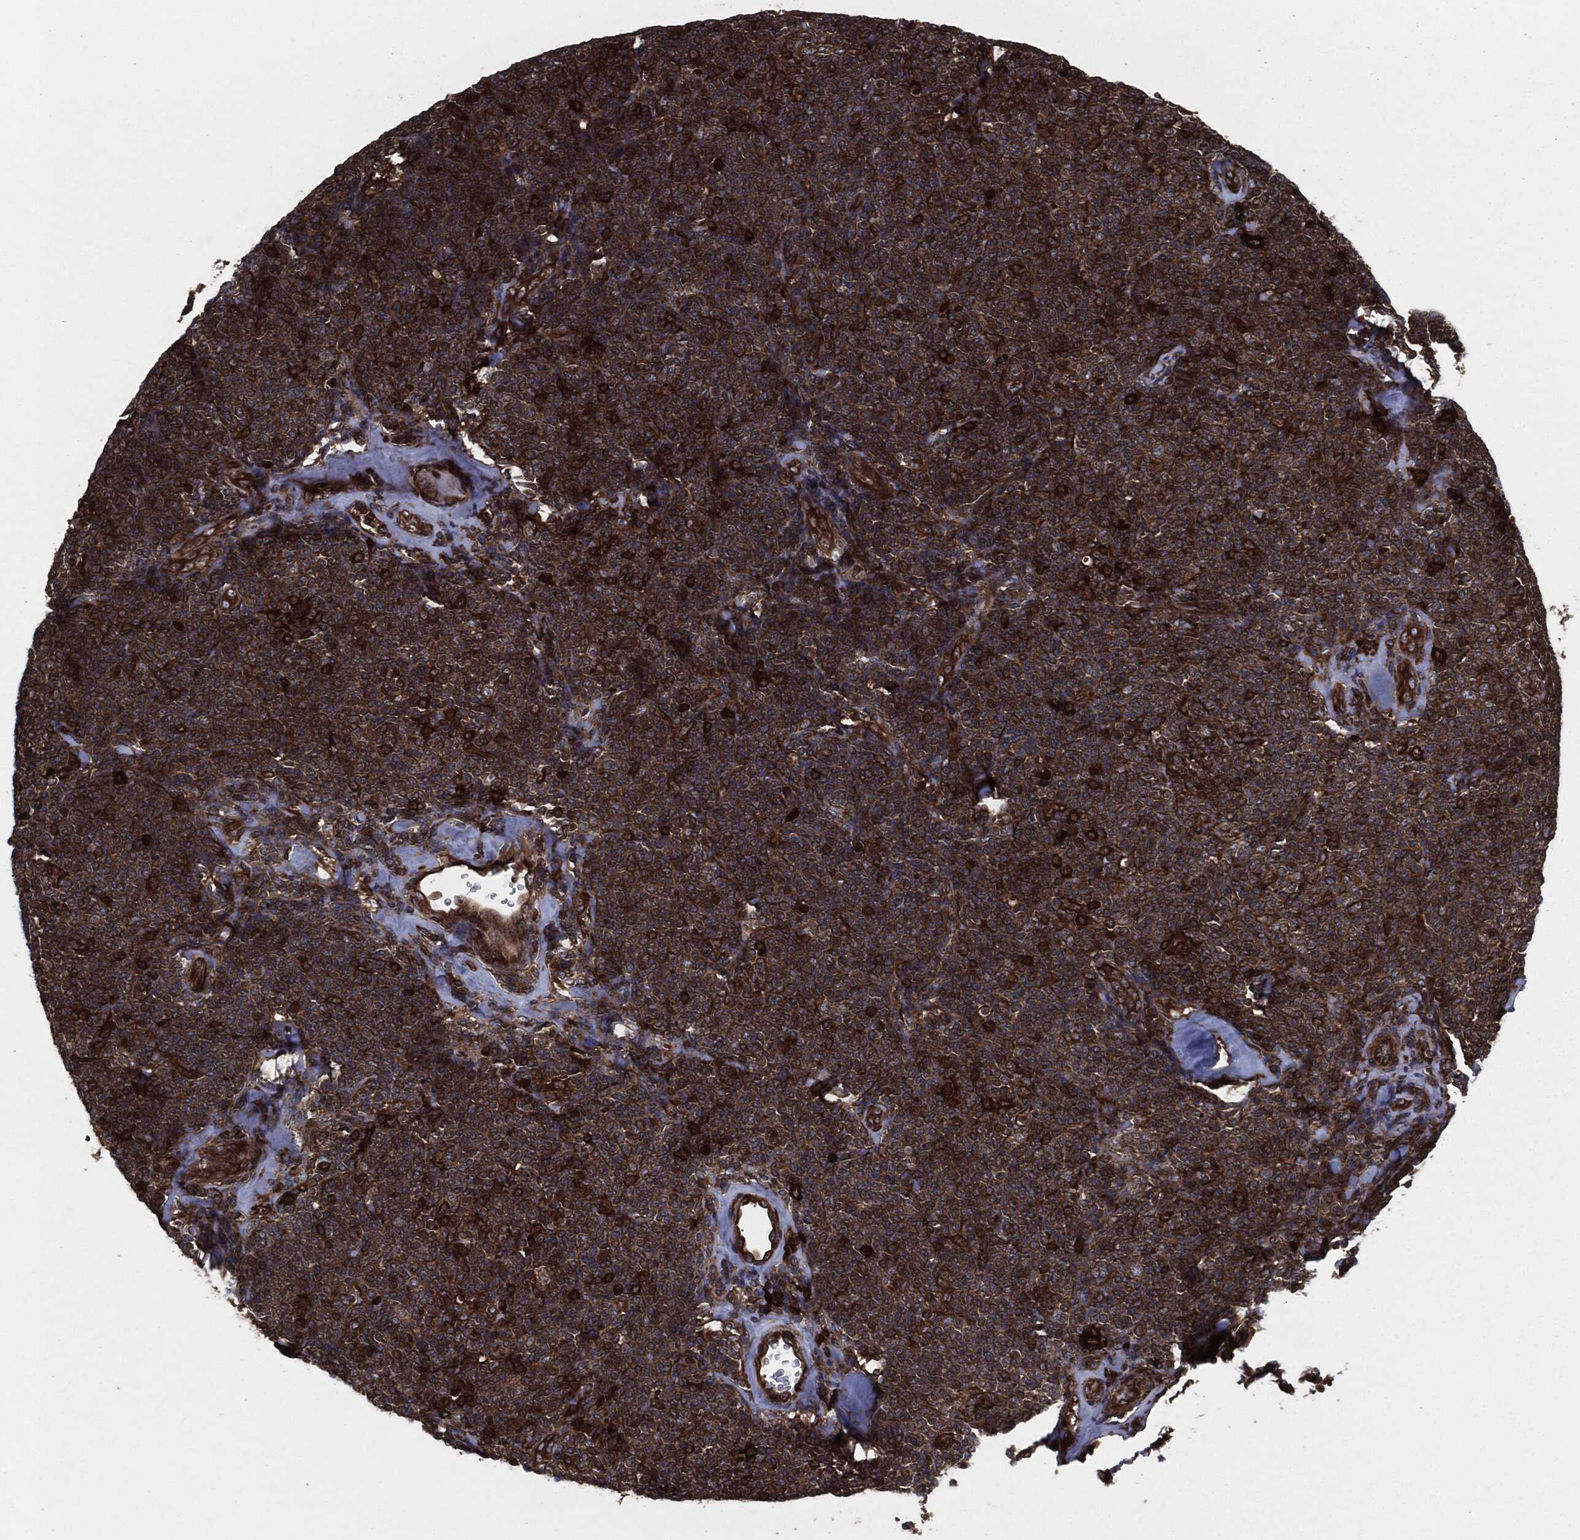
{"staining": {"intensity": "strong", "quantity": ">75%", "location": "cytoplasmic/membranous"}, "tissue": "lymphoma", "cell_type": "Tumor cells", "image_type": "cancer", "snomed": [{"axis": "morphology", "description": "Malignant lymphoma, non-Hodgkin's type, Low grade"}, {"axis": "topography", "description": "Lymph node"}], "caption": "Lymphoma stained with immunohistochemistry displays strong cytoplasmic/membranous staining in about >75% of tumor cells.", "gene": "RAP1GDS1", "patient": {"sex": "female", "age": 56}}